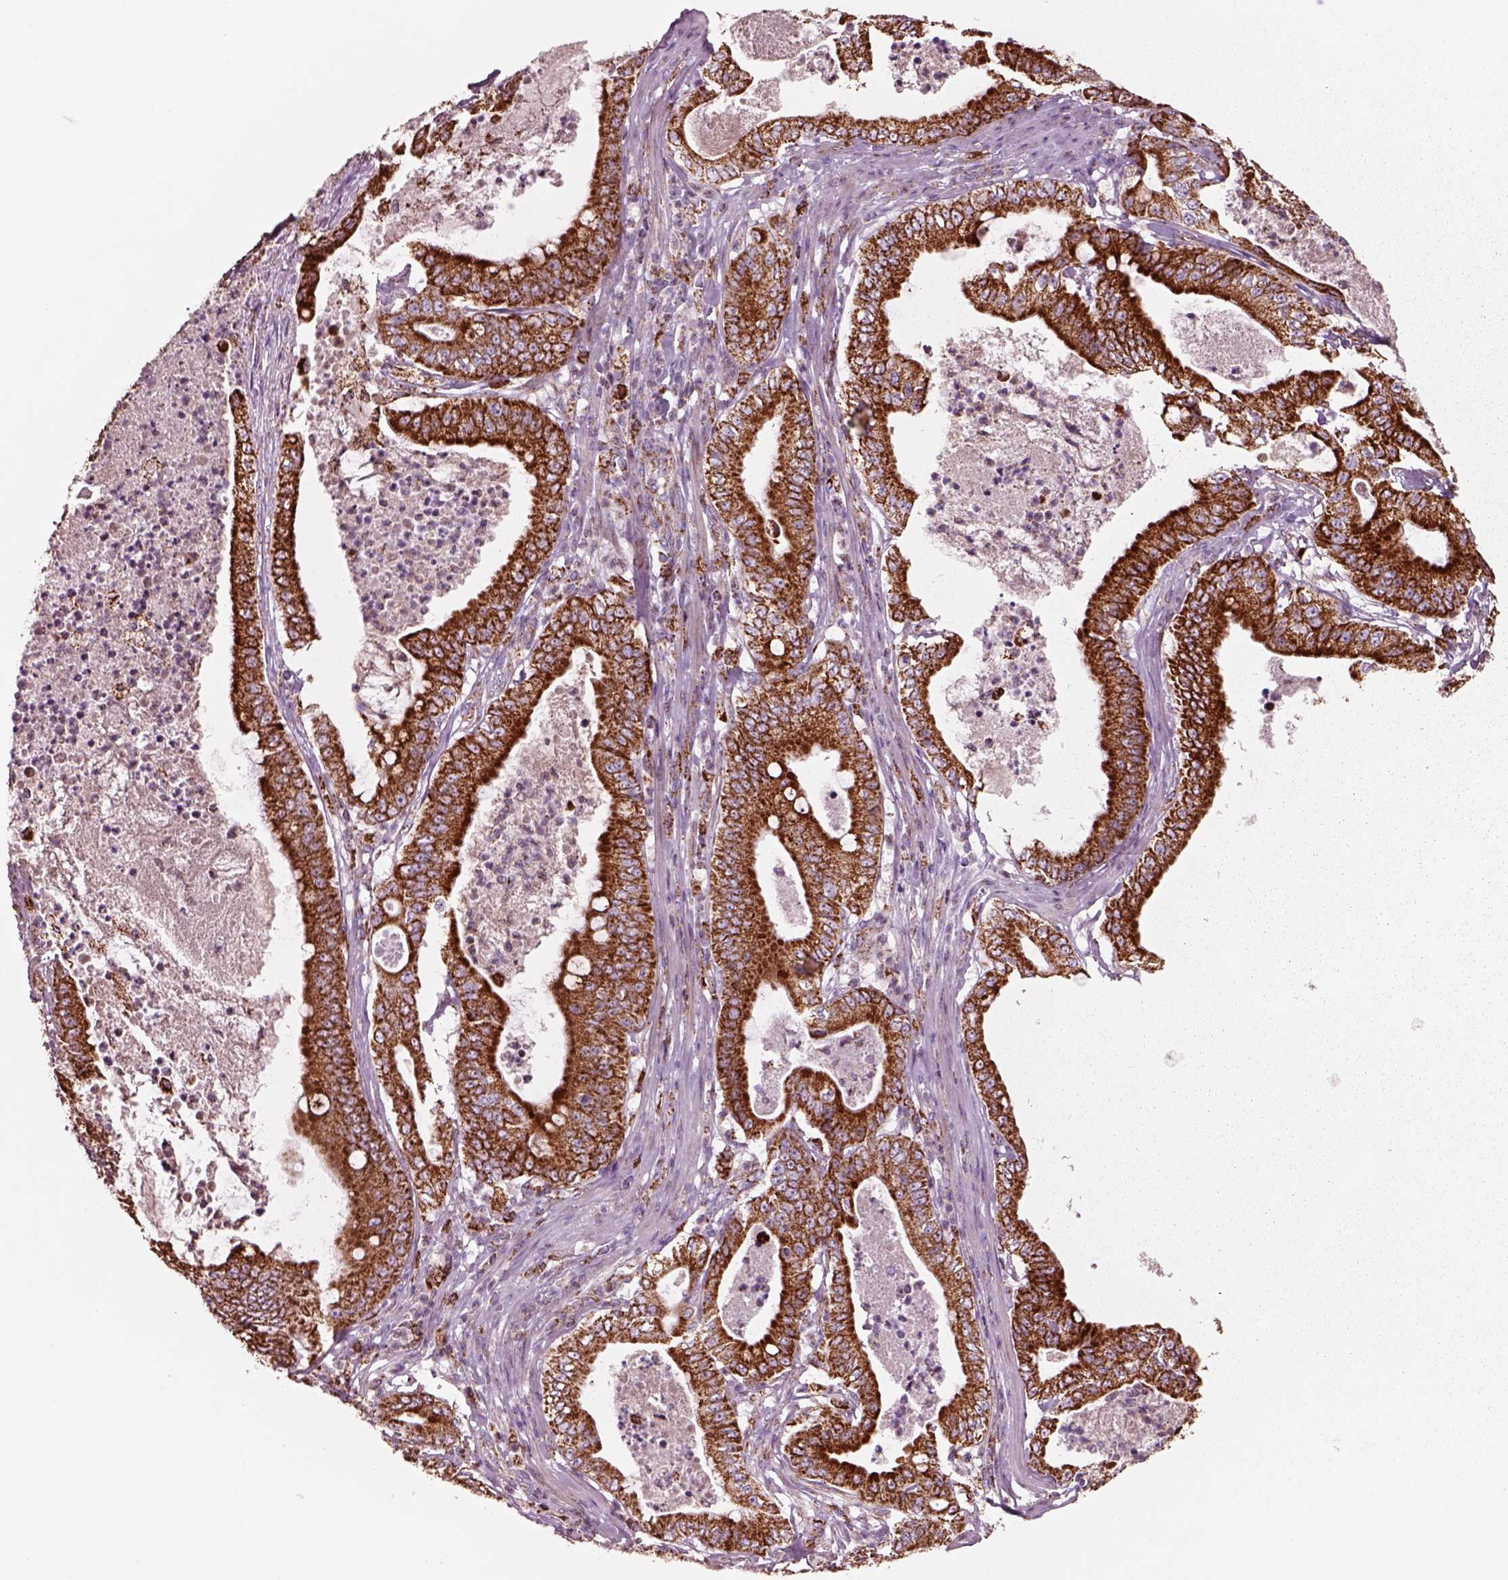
{"staining": {"intensity": "strong", "quantity": ">75%", "location": "cytoplasmic/membranous"}, "tissue": "pancreatic cancer", "cell_type": "Tumor cells", "image_type": "cancer", "snomed": [{"axis": "morphology", "description": "Adenocarcinoma, NOS"}, {"axis": "topography", "description": "Pancreas"}], "caption": "Immunohistochemistry (IHC) histopathology image of human pancreatic cancer stained for a protein (brown), which exhibits high levels of strong cytoplasmic/membranous positivity in approximately >75% of tumor cells.", "gene": "SLC25A24", "patient": {"sex": "male", "age": 71}}